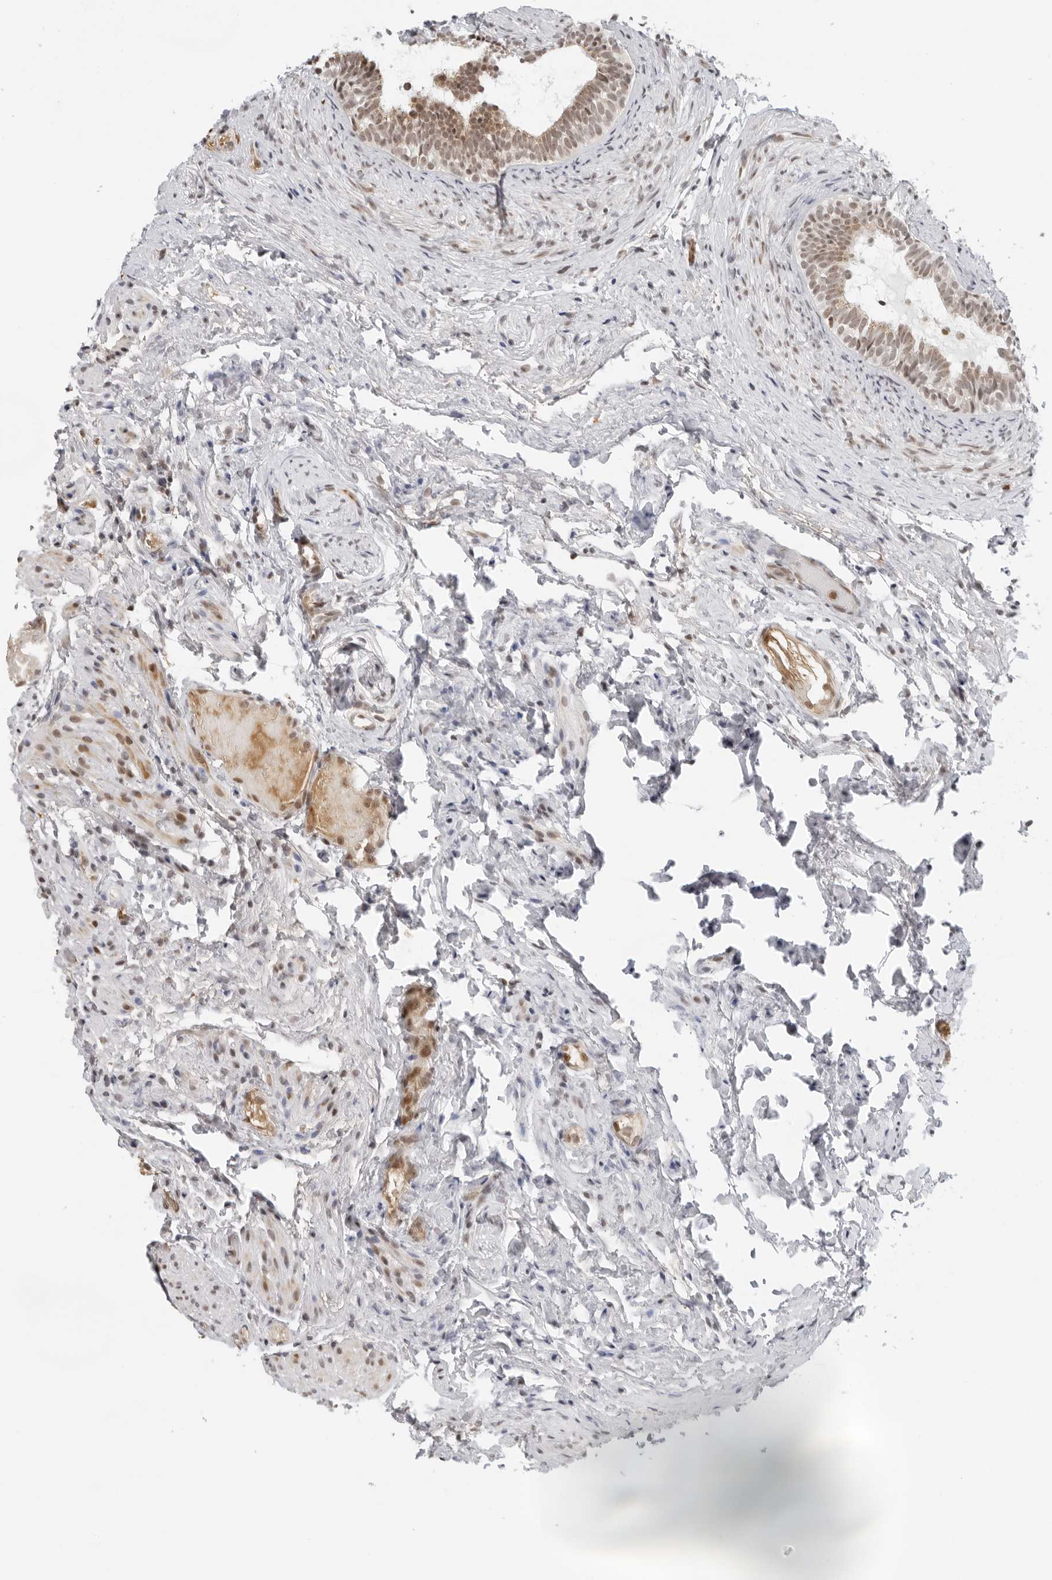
{"staining": {"intensity": "moderate", "quantity": ">75%", "location": "cytoplasmic/membranous,nuclear"}, "tissue": "epididymis", "cell_type": "Glandular cells", "image_type": "normal", "snomed": [{"axis": "morphology", "description": "Normal tissue, NOS"}, {"axis": "topography", "description": "Epididymis"}], "caption": "IHC micrograph of normal human epididymis stained for a protein (brown), which demonstrates medium levels of moderate cytoplasmic/membranous,nuclear positivity in approximately >75% of glandular cells.", "gene": "TOX4", "patient": {"sex": "male", "age": 5}}